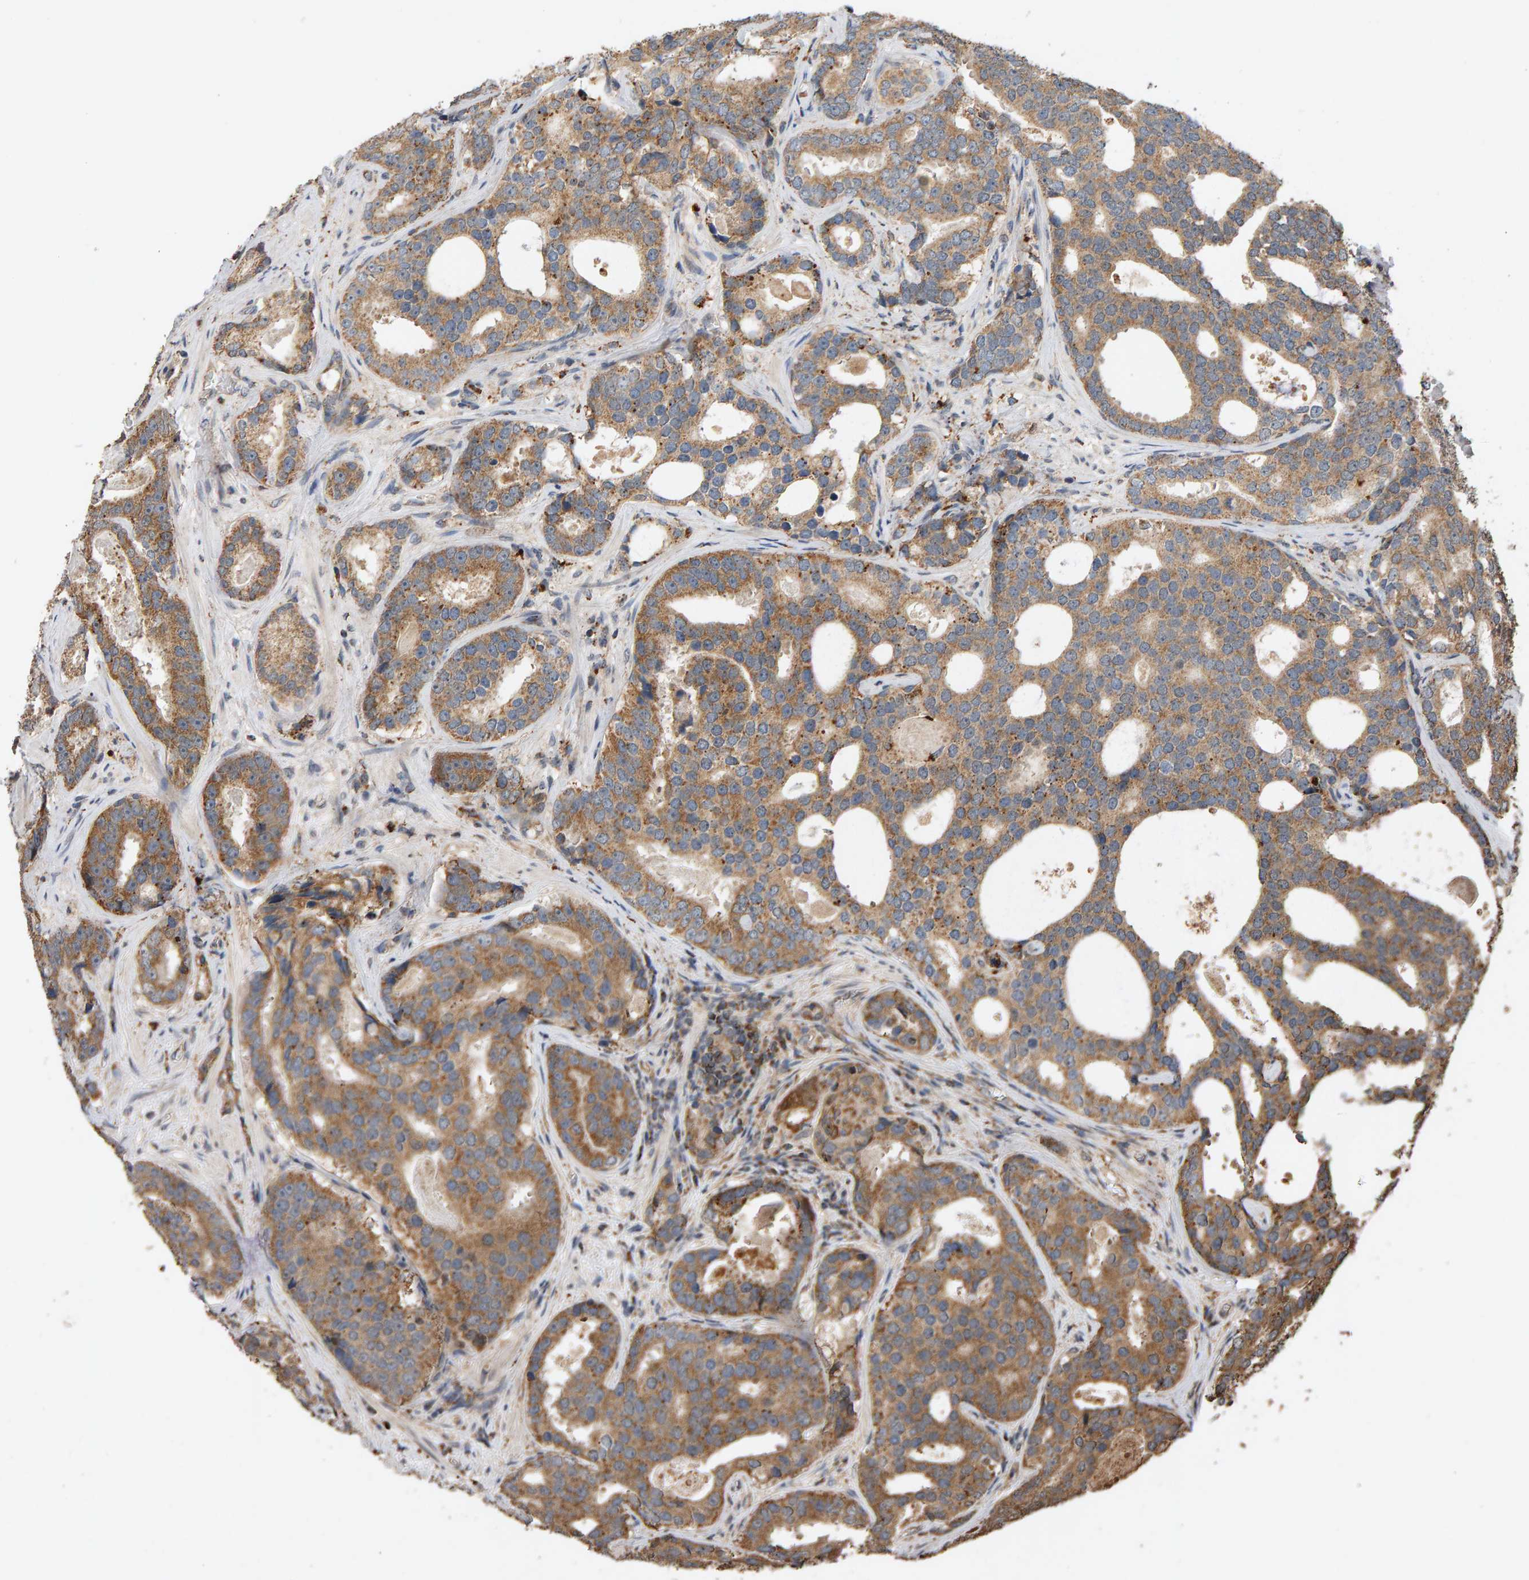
{"staining": {"intensity": "moderate", "quantity": ">75%", "location": "cytoplasmic/membranous"}, "tissue": "prostate cancer", "cell_type": "Tumor cells", "image_type": "cancer", "snomed": [{"axis": "morphology", "description": "Adenocarcinoma, High grade"}, {"axis": "topography", "description": "Prostate"}], "caption": "Immunohistochemistry (IHC) staining of prostate adenocarcinoma (high-grade), which shows medium levels of moderate cytoplasmic/membranous expression in about >75% of tumor cells indicating moderate cytoplasmic/membranous protein staining. The staining was performed using DAB (brown) for protein detection and nuclei were counterstained in hematoxylin (blue).", "gene": "GSTK1", "patient": {"sex": "male", "age": 60}}